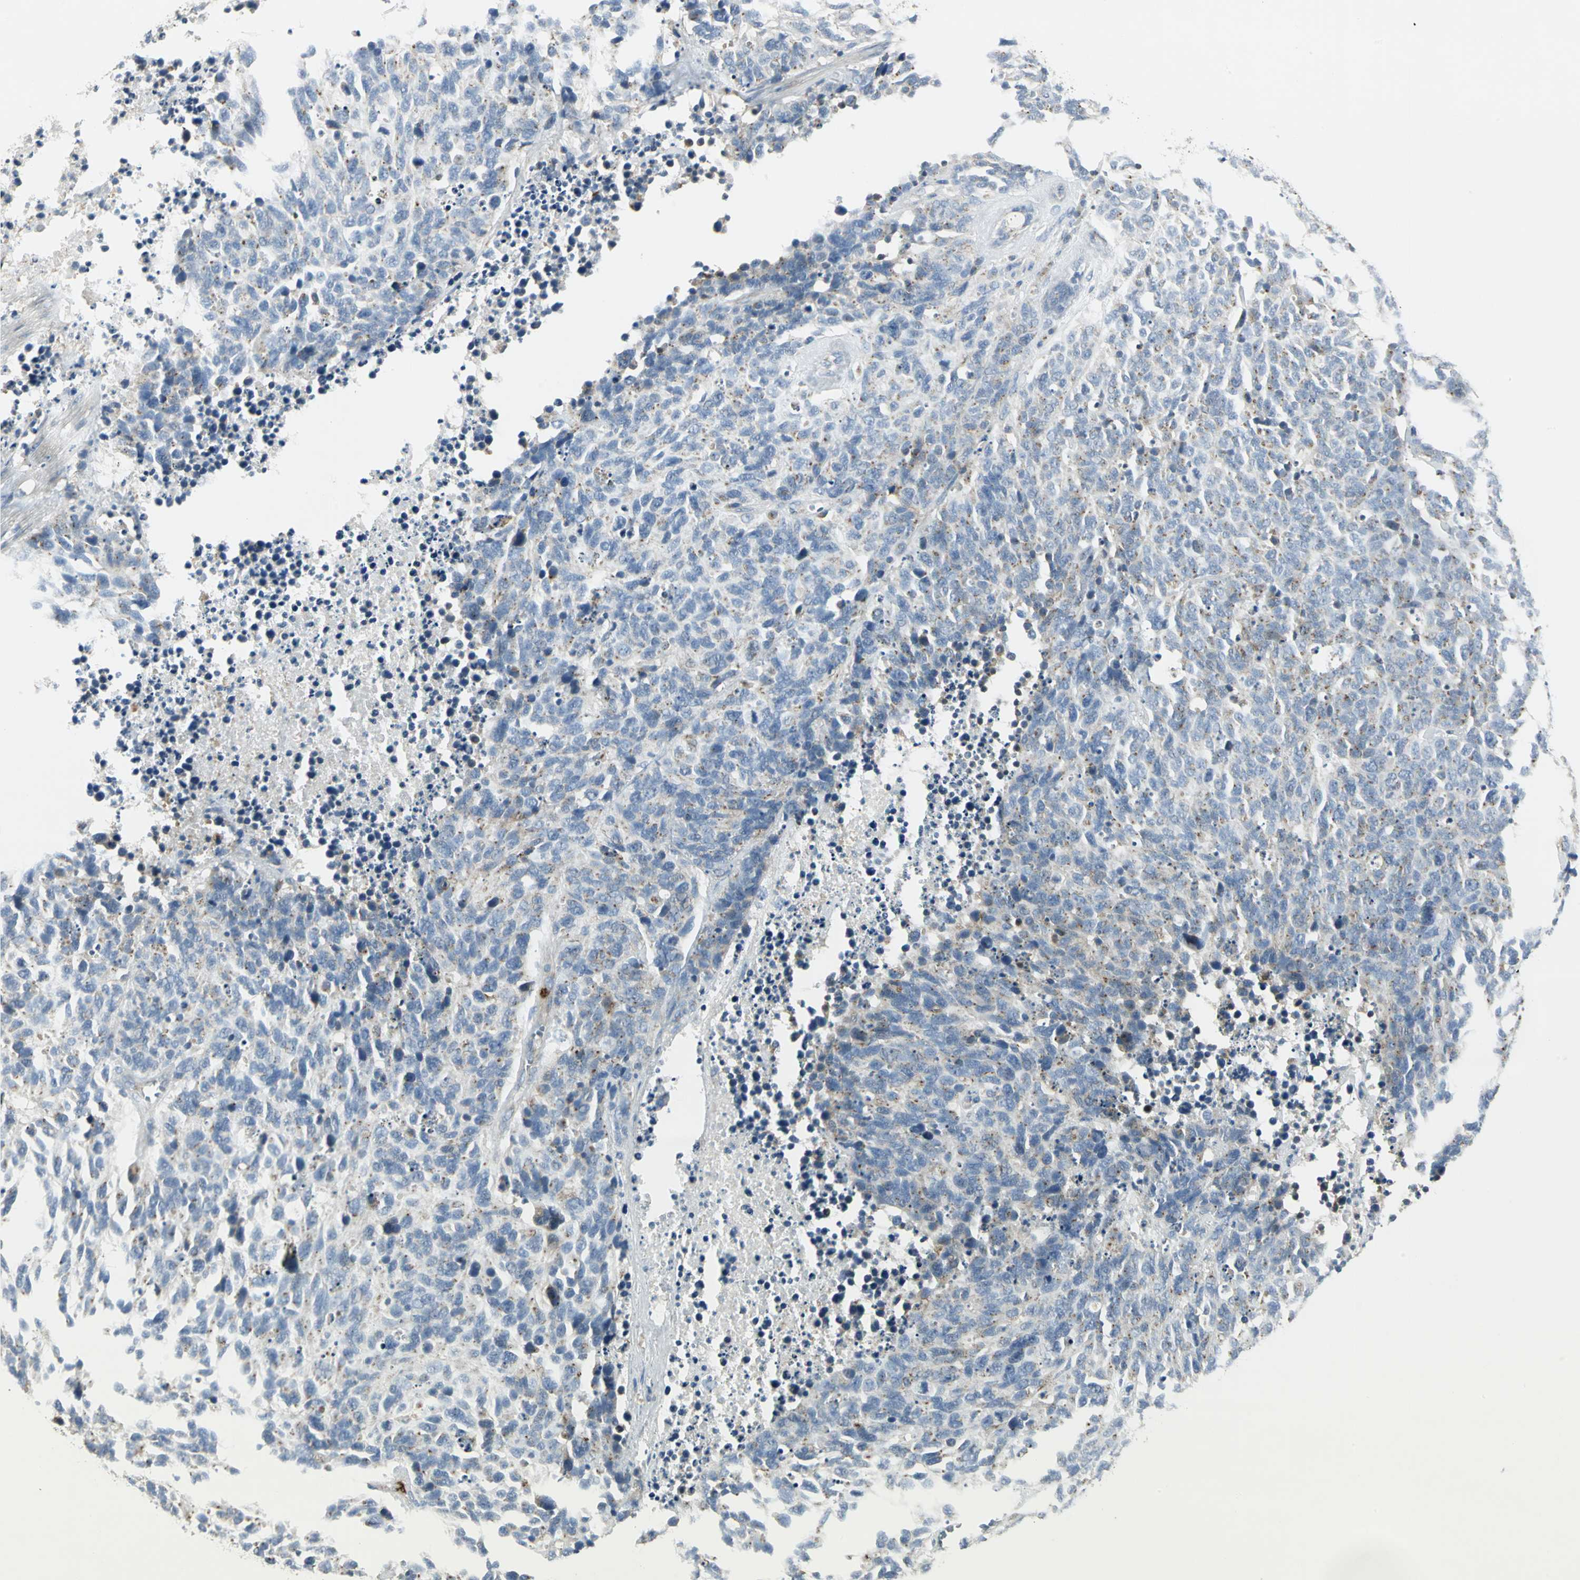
{"staining": {"intensity": "weak", "quantity": "25%-75%", "location": "cytoplasmic/membranous"}, "tissue": "lung cancer", "cell_type": "Tumor cells", "image_type": "cancer", "snomed": [{"axis": "morphology", "description": "Neoplasm, malignant, NOS"}, {"axis": "topography", "description": "Lung"}], "caption": "DAB (3,3'-diaminobenzidine) immunohistochemical staining of neoplasm (malignant) (lung) demonstrates weak cytoplasmic/membranous protein staining in about 25%-75% of tumor cells.", "gene": "TM9SF2", "patient": {"sex": "female", "age": 58}}